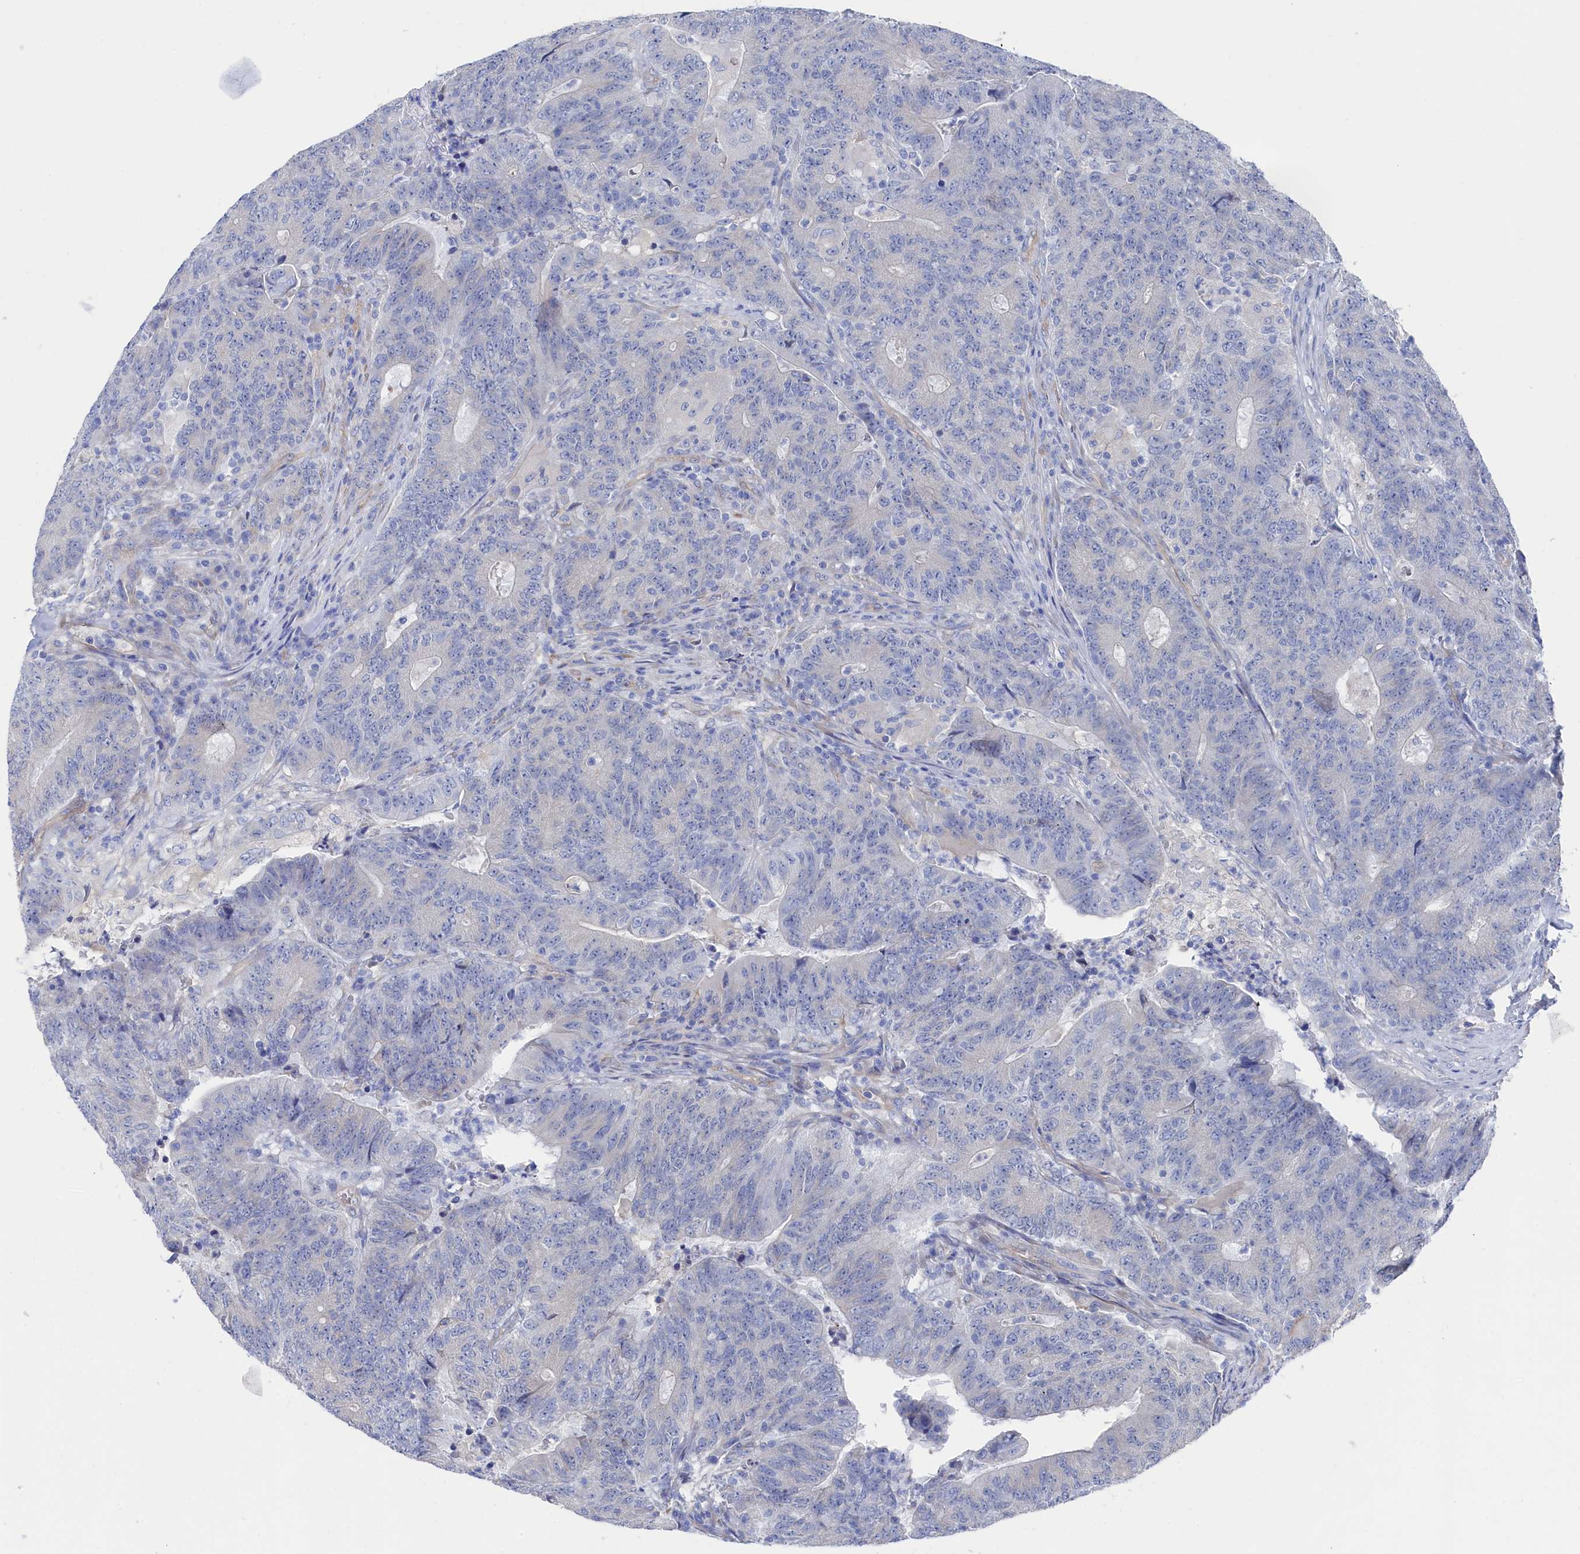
{"staining": {"intensity": "negative", "quantity": "none", "location": "none"}, "tissue": "colorectal cancer", "cell_type": "Tumor cells", "image_type": "cancer", "snomed": [{"axis": "morphology", "description": "Adenocarcinoma, NOS"}, {"axis": "topography", "description": "Colon"}], "caption": "Immunohistochemistry micrograph of human colorectal adenocarcinoma stained for a protein (brown), which demonstrates no expression in tumor cells.", "gene": "TMOD2", "patient": {"sex": "female", "age": 75}}